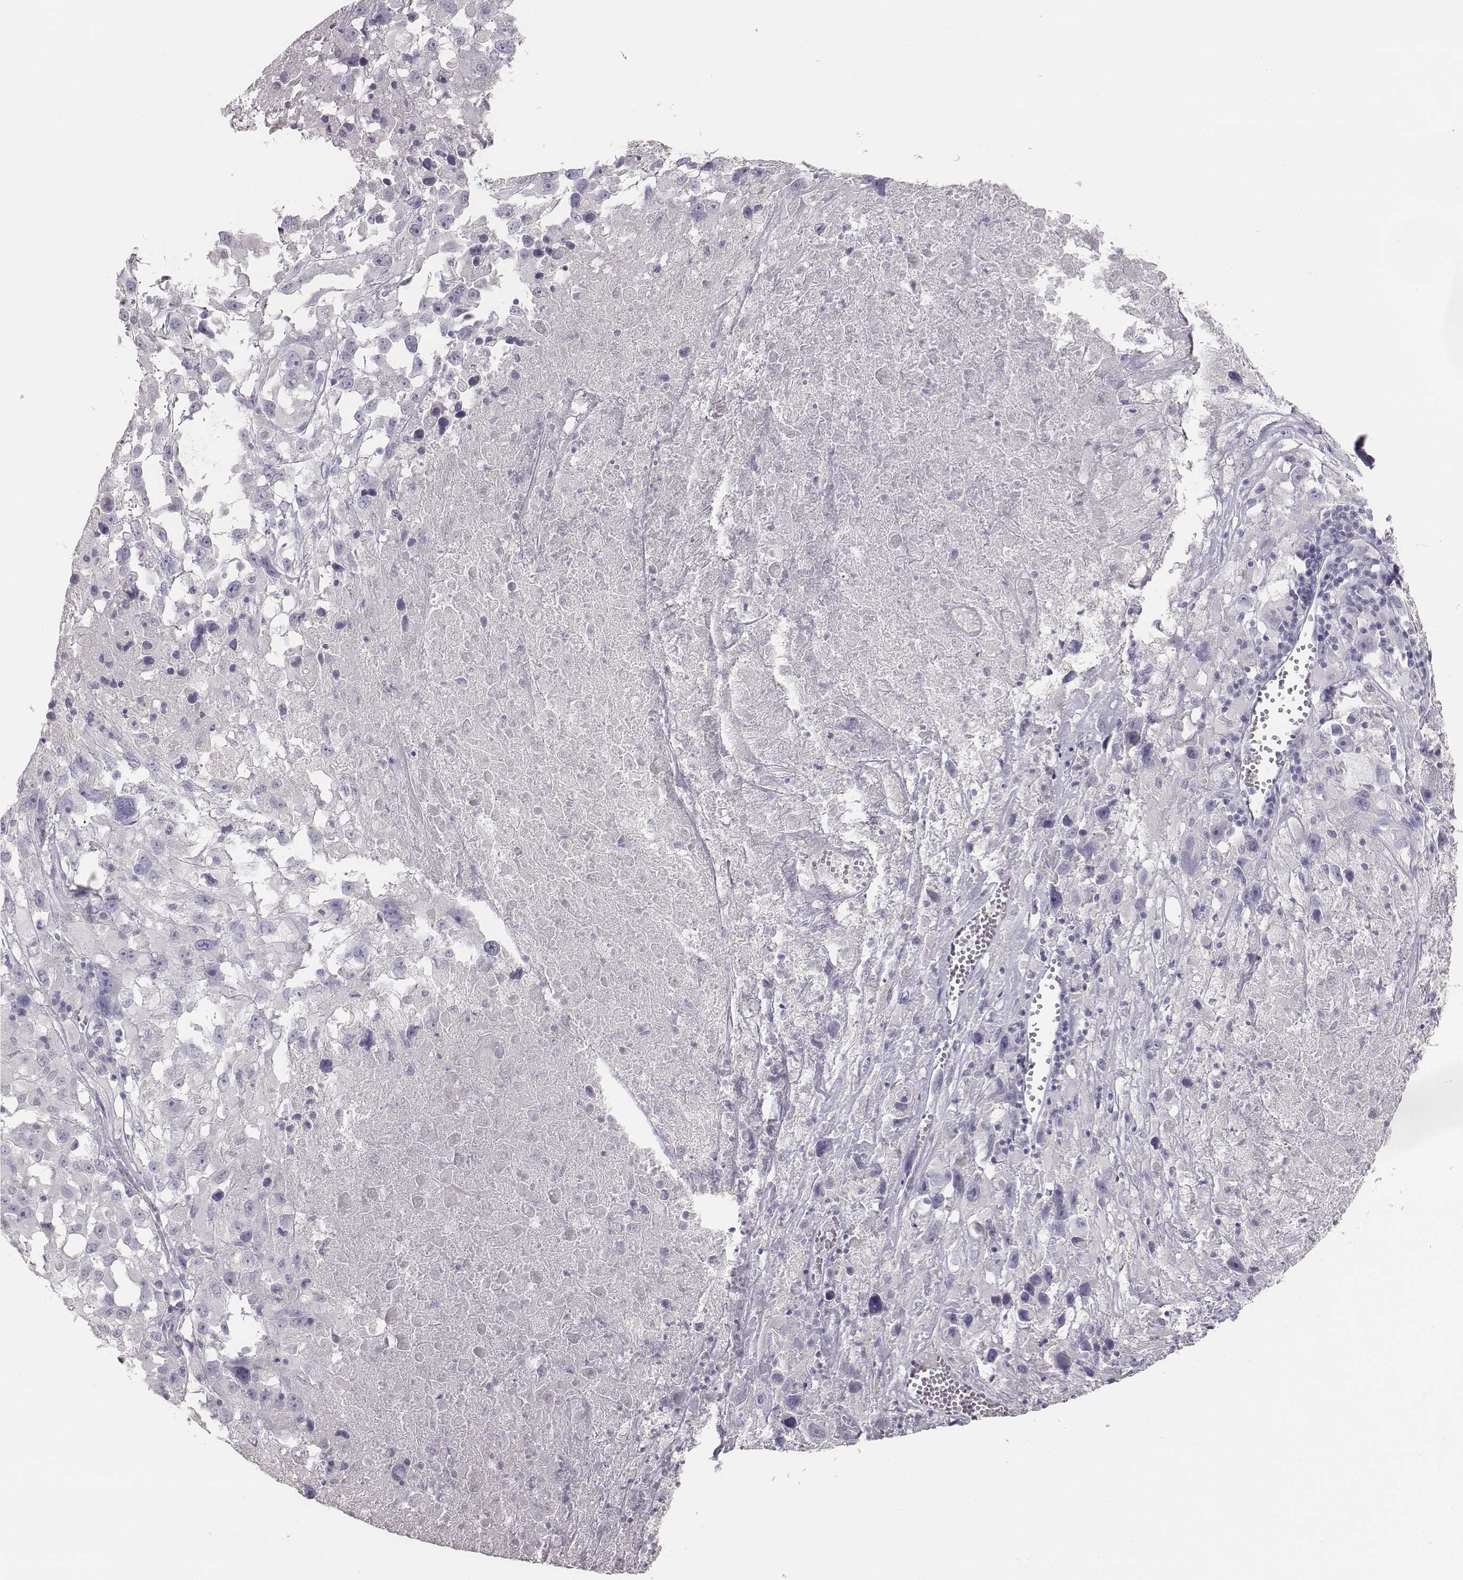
{"staining": {"intensity": "negative", "quantity": "none", "location": "none"}, "tissue": "melanoma", "cell_type": "Tumor cells", "image_type": "cancer", "snomed": [{"axis": "morphology", "description": "Malignant melanoma, Metastatic site"}, {"axis": "topography", "description": "Lymph node"}], "caption": "High magnification brightfield microscopy of malignant melanoma (metastatic site) stained with DAB (brown) and counterstained with hematoxylin (blue): tumor cells show no significant staining.", "gene": "MYH6", "patient": {"sex": "male", "age": 50}}